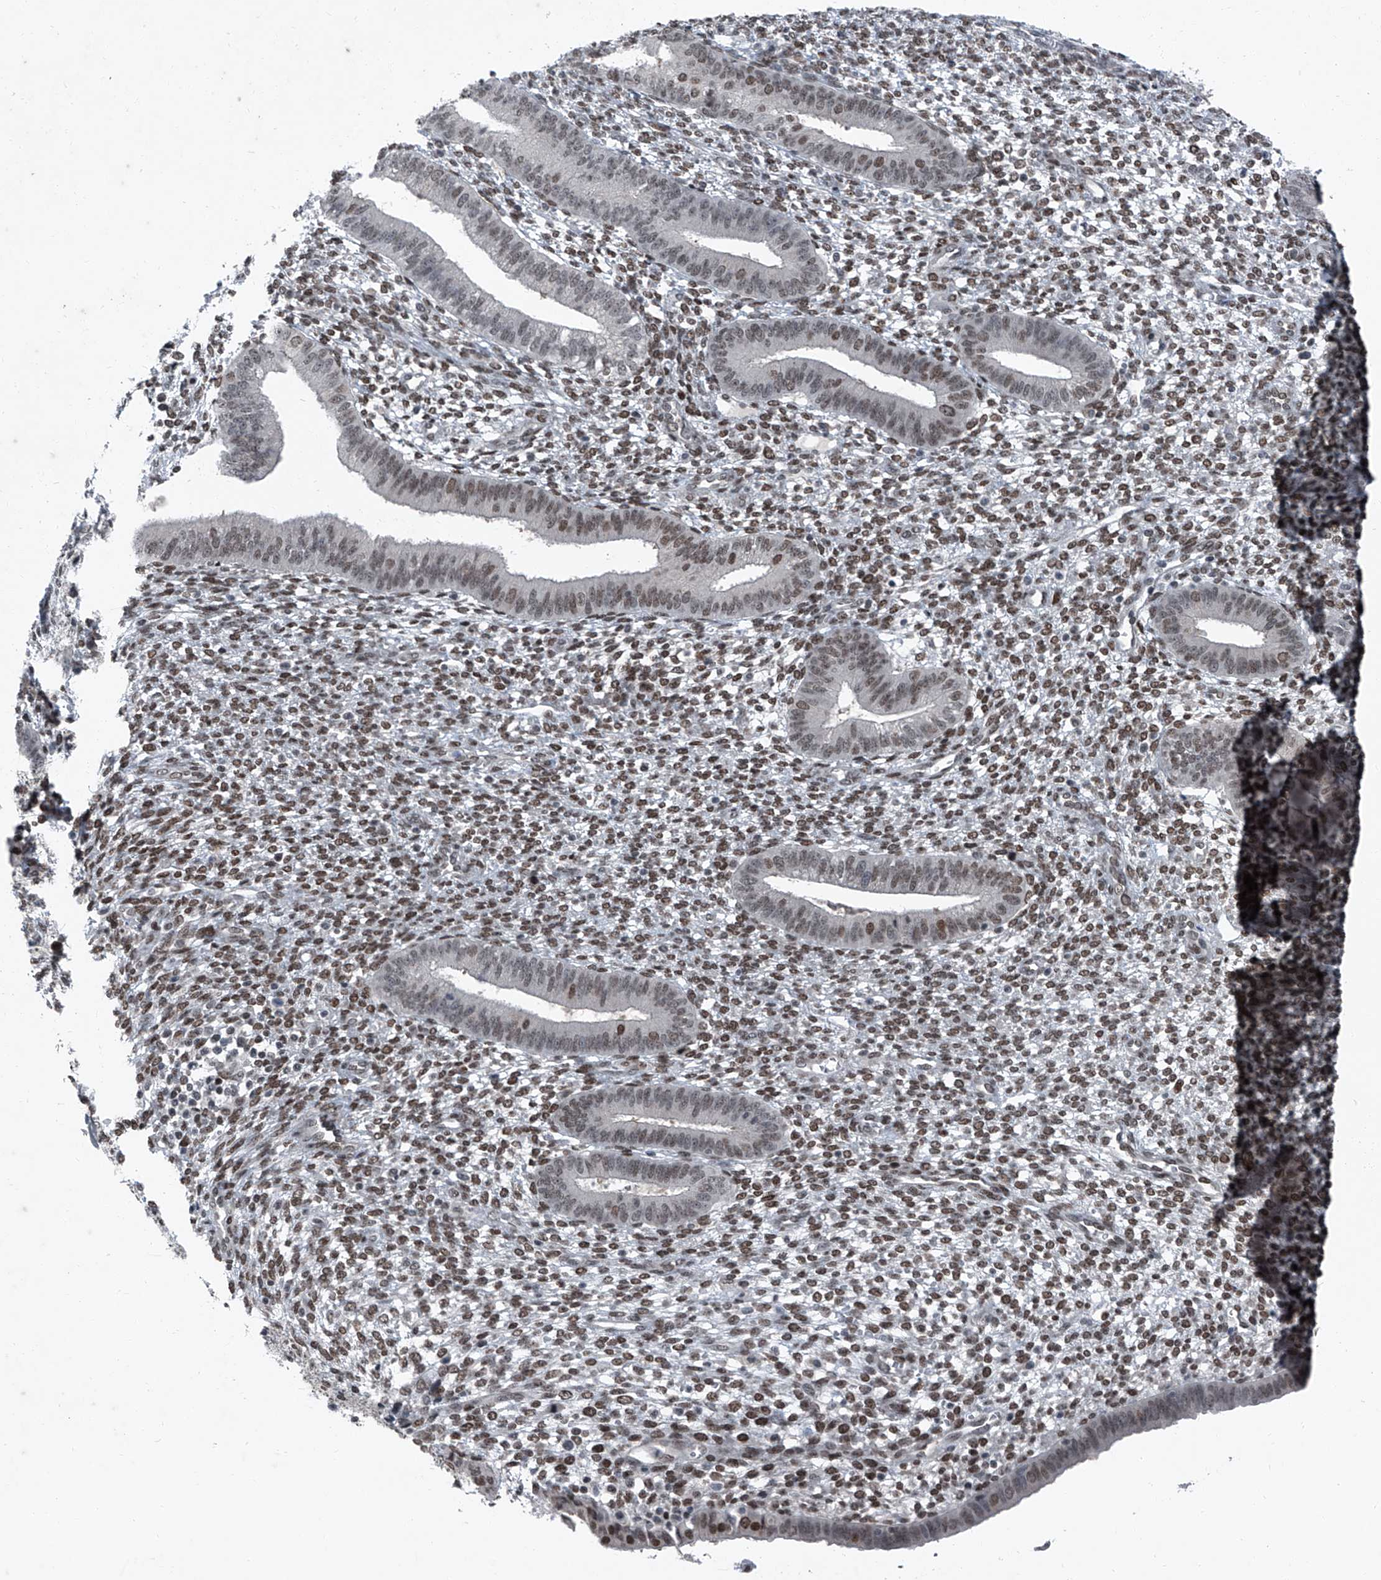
{"staining": {"intensity": "moderate", "quantity": "25%-75%", "location": "nuclear"}, "tissue": "endometrium", "cell_type": "Cells in endometrial stroma", "image_type": "normal", "snomed": [{"axis": "morphology", "description": "Normal tissue, NOS"}, {"axis": "topography", "description": "Endometrium"}], "caption": "Immunohistochemistry staining of unremarkable endometrium, which reveals medium levels of moderate nuclear positivity in about 25%-75% of cells in endometrial stroma indicating moderate nuclear protein staining. The staining was performed using DAB (3,3'-diaminobenzidine) (brown) for protein detection and nuclei were counterstained in hematoxylin (blue).", "gene": "BMI1", "patient": {"sex": "female", "age": 46}}